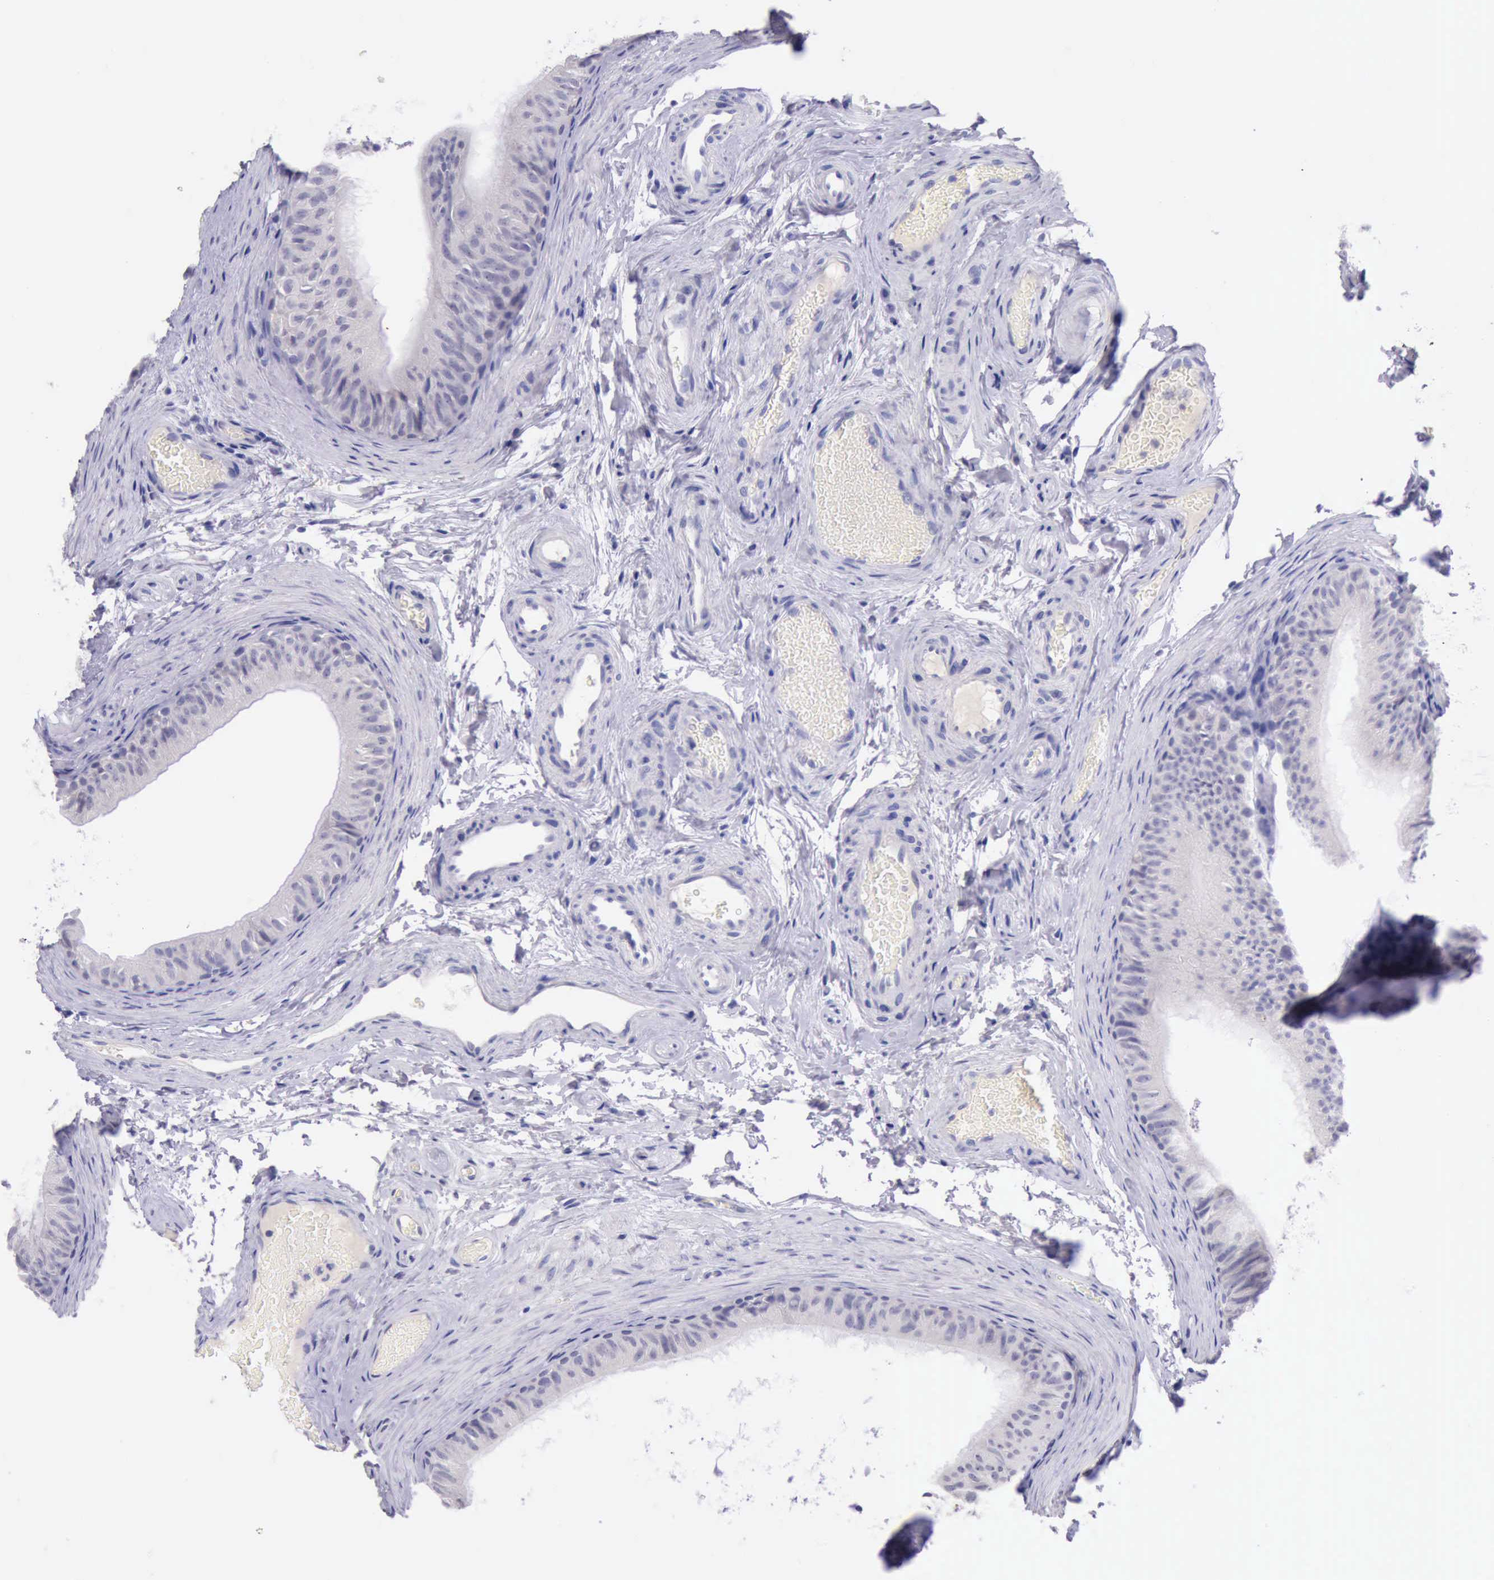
{"staining": {"intensity": "negative", "quantity": "none", "location": "none"}, "tissue": "epididymis", "cell_type": "Glandular cells", "image_type": "normal", "snomed": [{"axis": "morphology", "description": "Normal tissue, NOS"}, {"axis": "topography", "description": "Testis"}, {"axis": "topography", "description": "Epididymis"}], "caption": "This is an IHC micrograph of unremarkable epididymis. There is no positivity in glandular cells.", "gene": "LRFN5", "patient": {"sex": "male", "age": 36}}